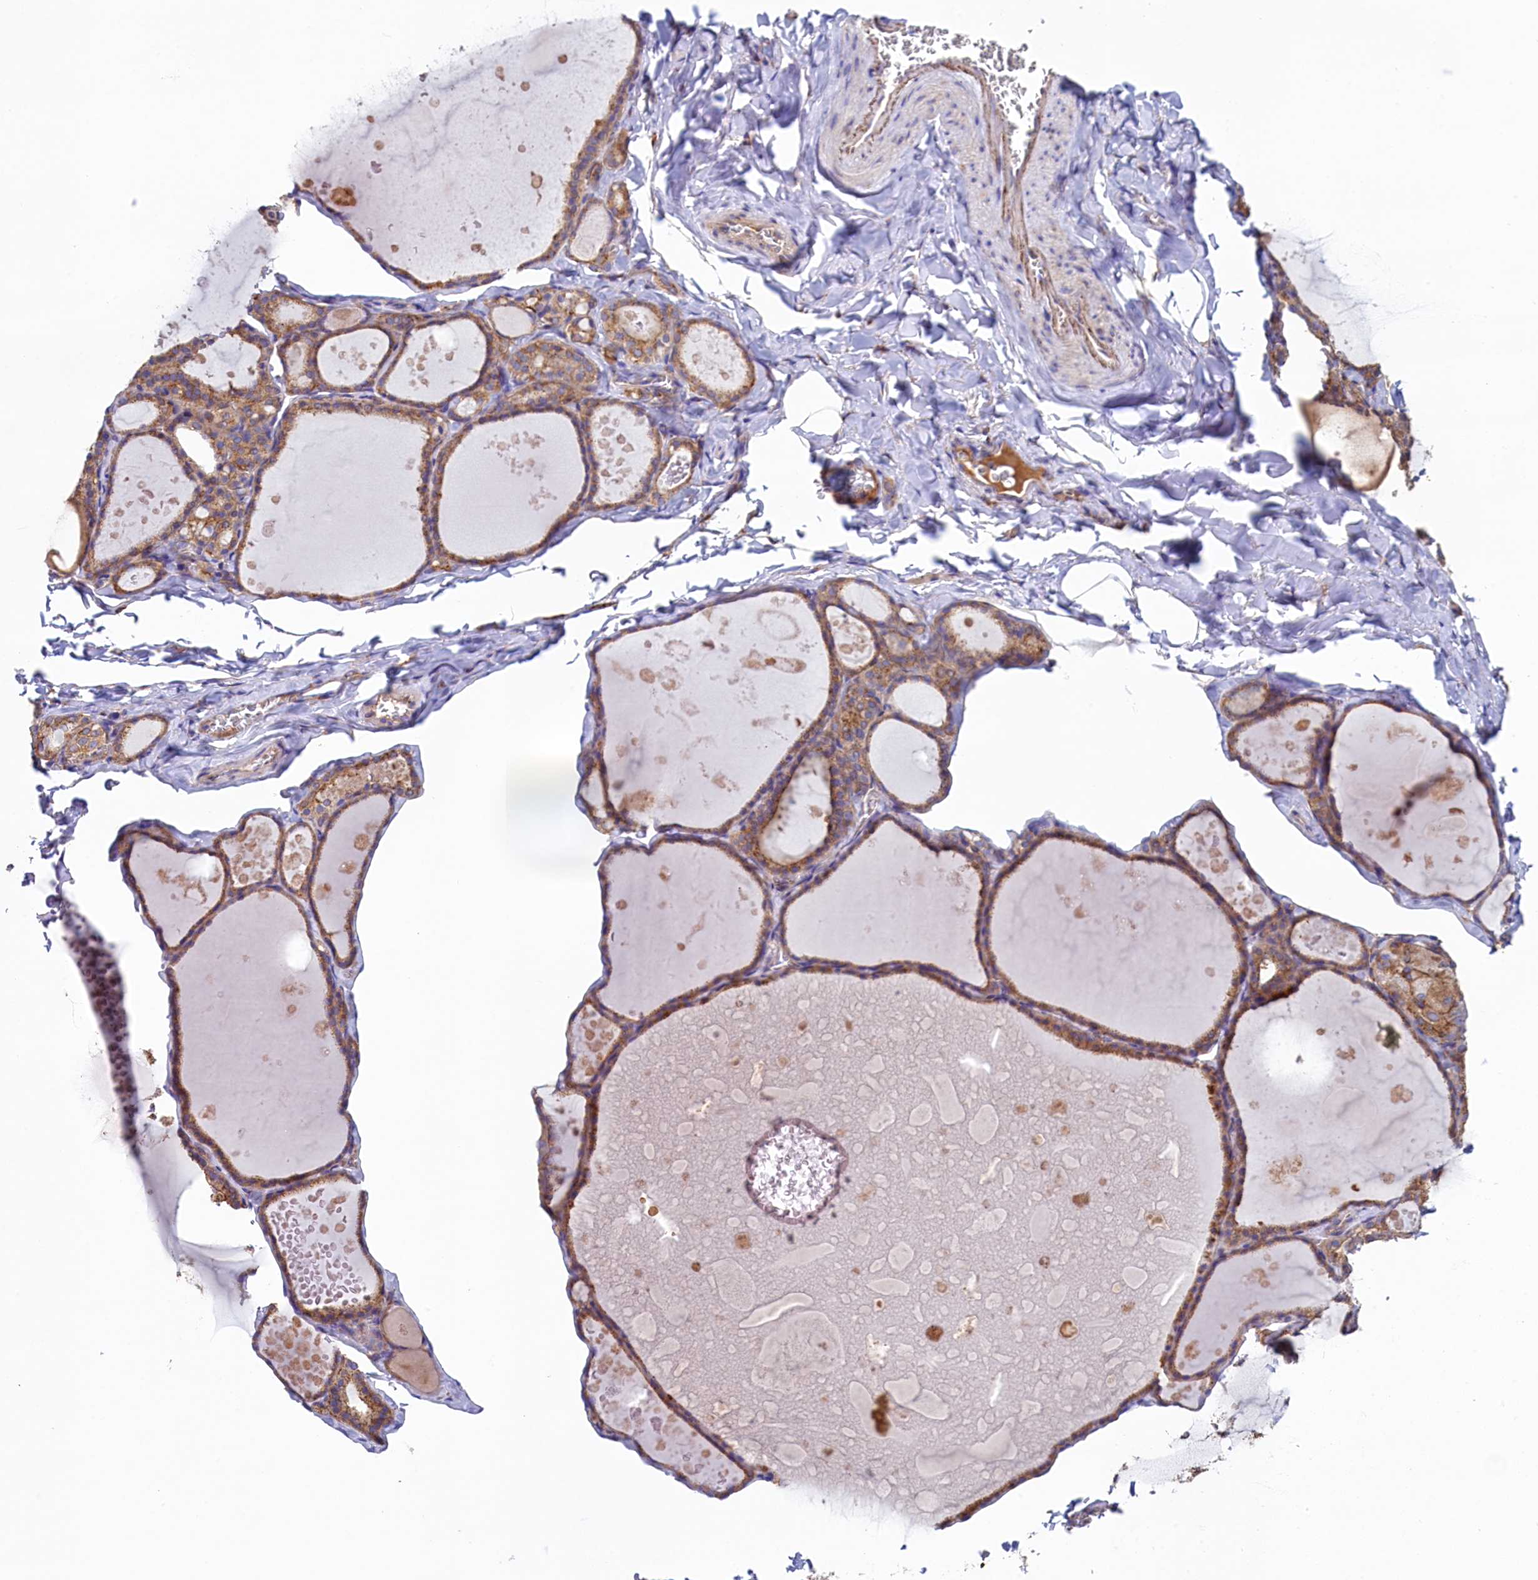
{"staining": {"intensity": "moderate", "quantity": ">75%", "location": "cytoplasmic/membranous"}, "tissue": "thyroid gland", "cell_type": "Glandular cells", "image_type": "normal", "snomed": [{"axis": "morphology", "description": "Normal tissue, NOS"}, {"axis": "topography", "description": "Thyroid gland"}], "caption": "Immunohistochemistry (IHC) of benign human thyroid gland reveals medium levels of moderate cytoplasmic/membranous positivity in about >75% of glandular cells.", "gene": "GPR21", "patient": {"sex": "male", "age": 56}}